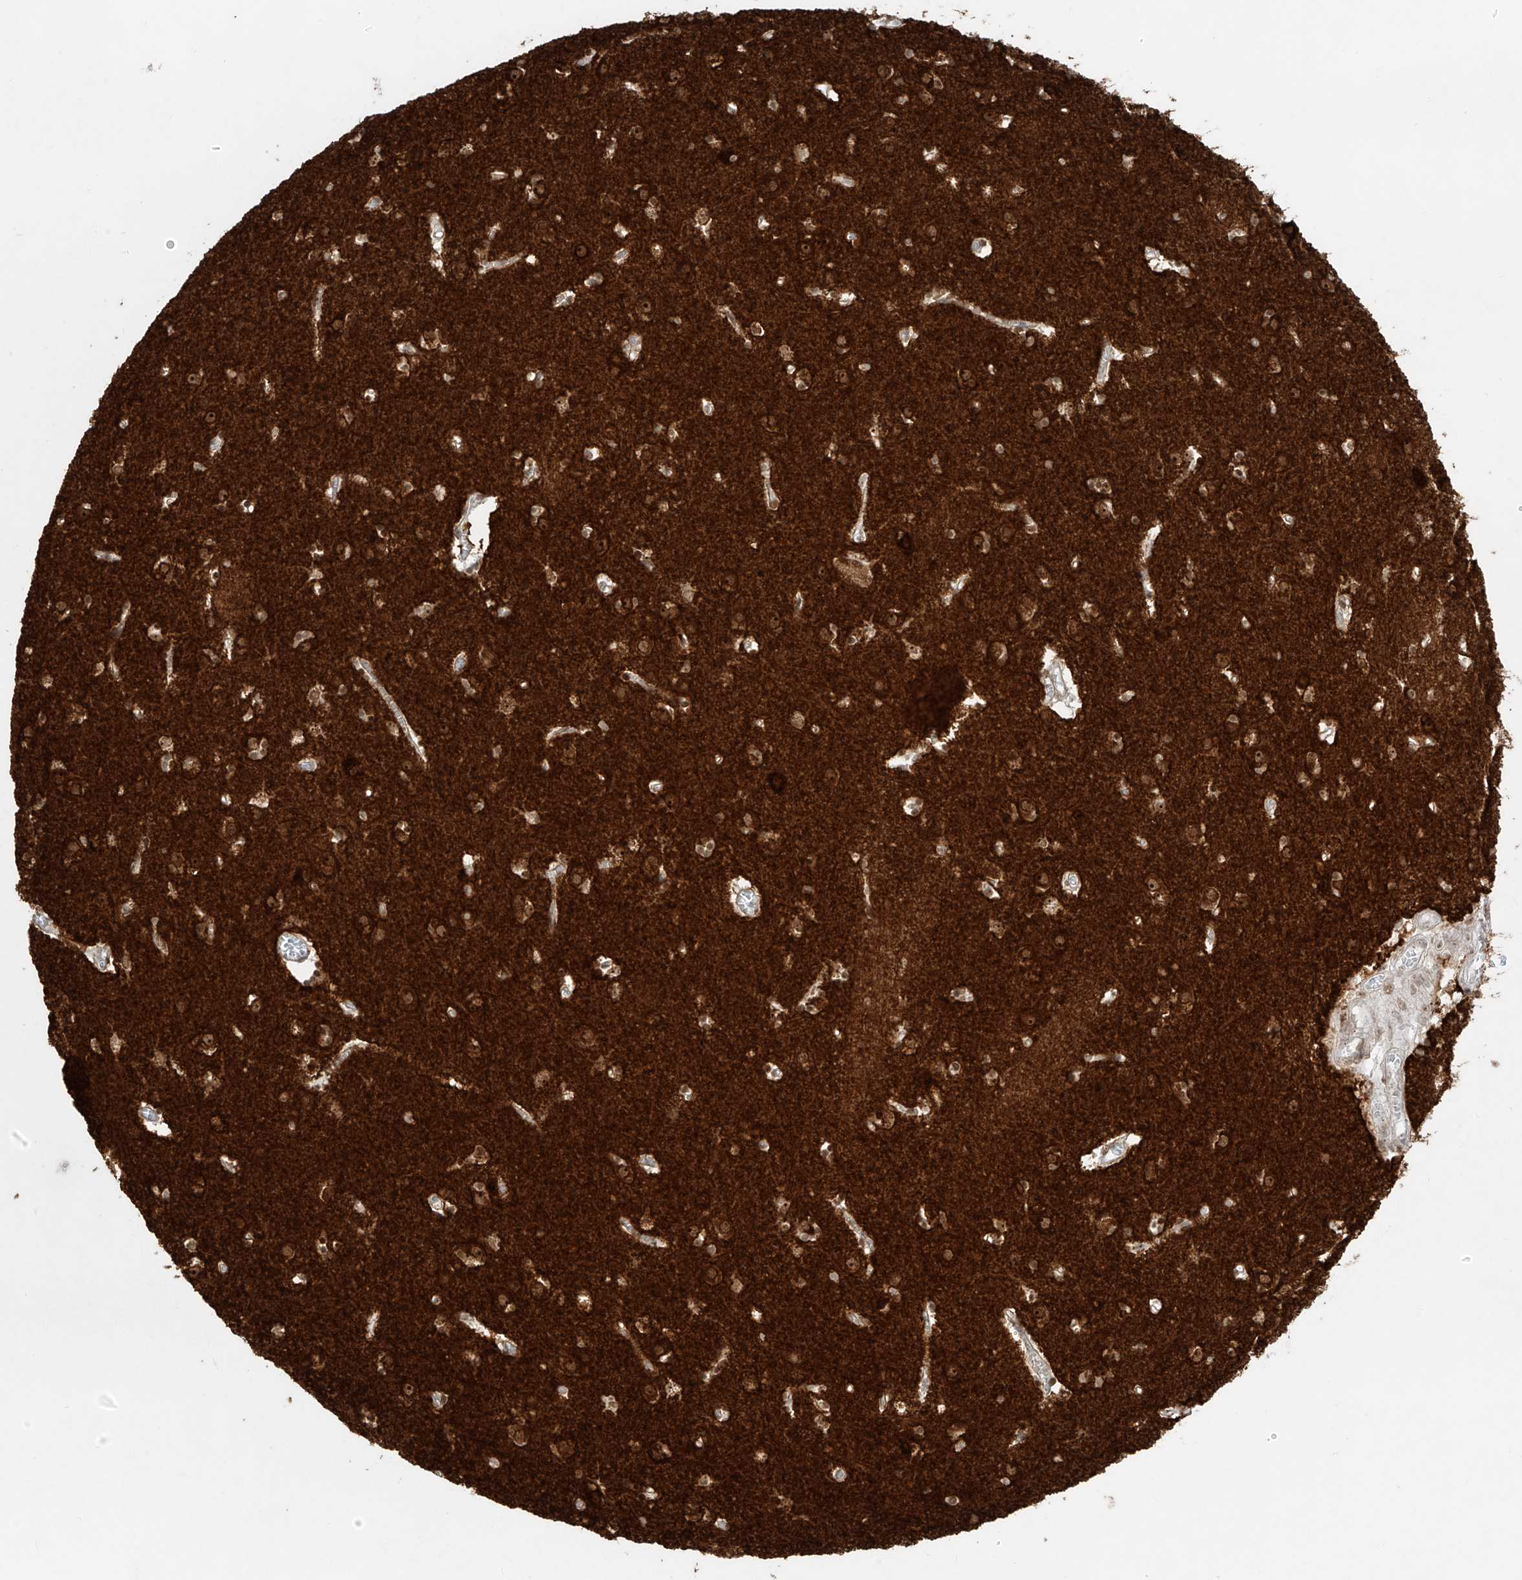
{"staining": {"intensity": "moderate", "quantity": ">75%", "location": "cytoplasmic/membranous"}, "tissue": "caudate", "cell_type": "Glial cells", "image_type": "normal", "snomed": [{"axis": "morphology", "description": "Normal tissue, NOS"}, {"axis": "topography", "description": "Lateral ventricle wall"}], "caption": "Approximately >75% of glial cells in unremarkable caudate exhibit moderate cytoplasmic/membranous protein staining as visualized by brown immunohistochemical staining.", "gene": "ZNF512", "patient": {"sex": "male", "age": 70}}